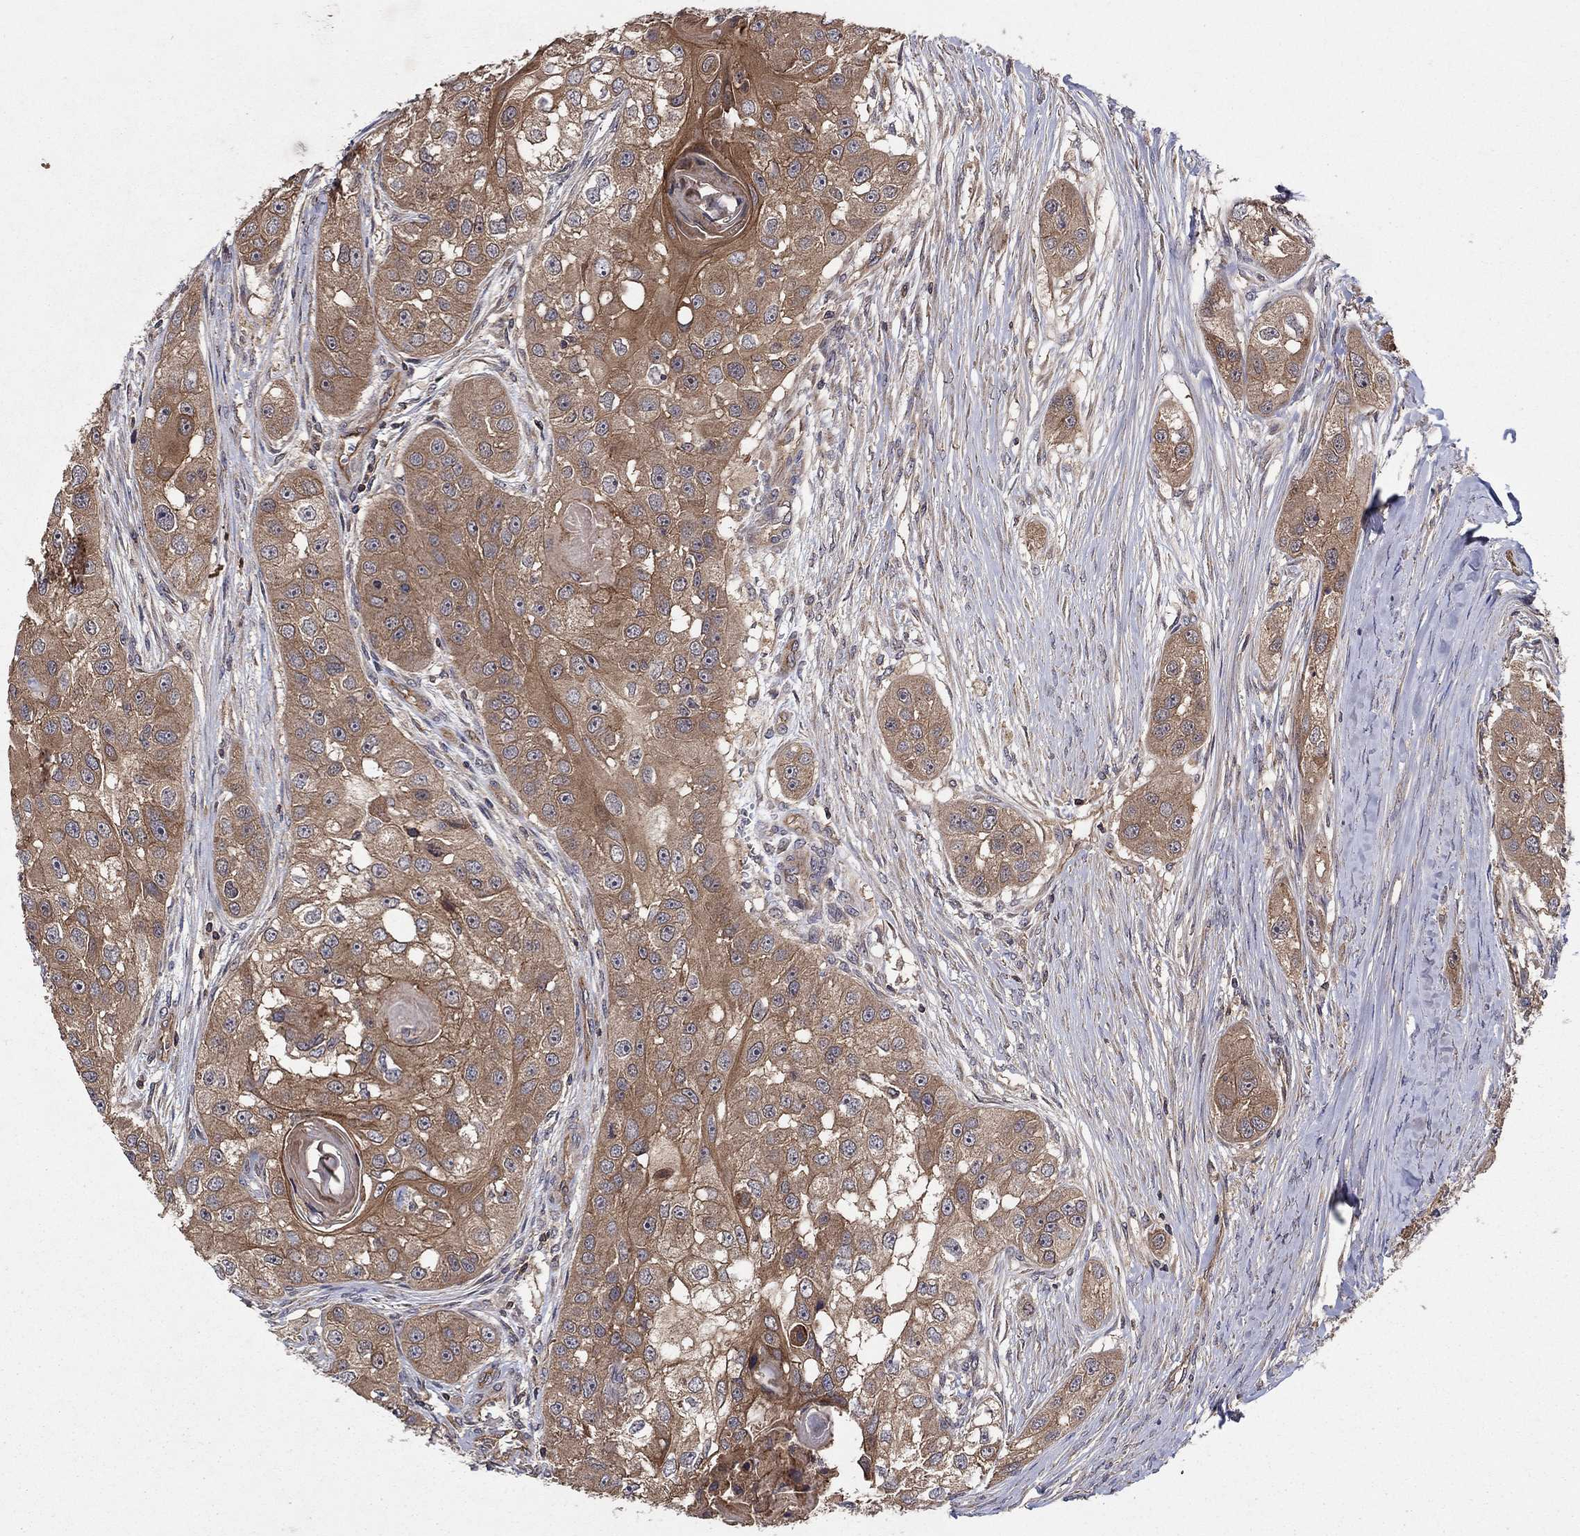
{"staining": {"intensity": "moderate", "quantity": "25%-75%", "location": "cytoplasmic/membranous"}, "tissue": "head and neck cancer", "cell_type": "Tumor cells", "image_type": "cancer", "snomed": [{"axis": "morphology", "description": "Normal tissue, NOS"}, {"axis": "morphology", "description": "Squamous cell carcinoma, NOS"}, {"axis": "topography", "description": "Skeletal muscle"}, {"axis": "topography", "description": "Head-Neck"}], "caption": "Human head and neck squamous cell carcinoma stained for a protein (brown) reveals moderate cytoplasmic/membranous positive expression in approximately 25%-75% of tumor cells.", "gene": "BMERB1", "patient": {"sex": "male", "age": 51}}